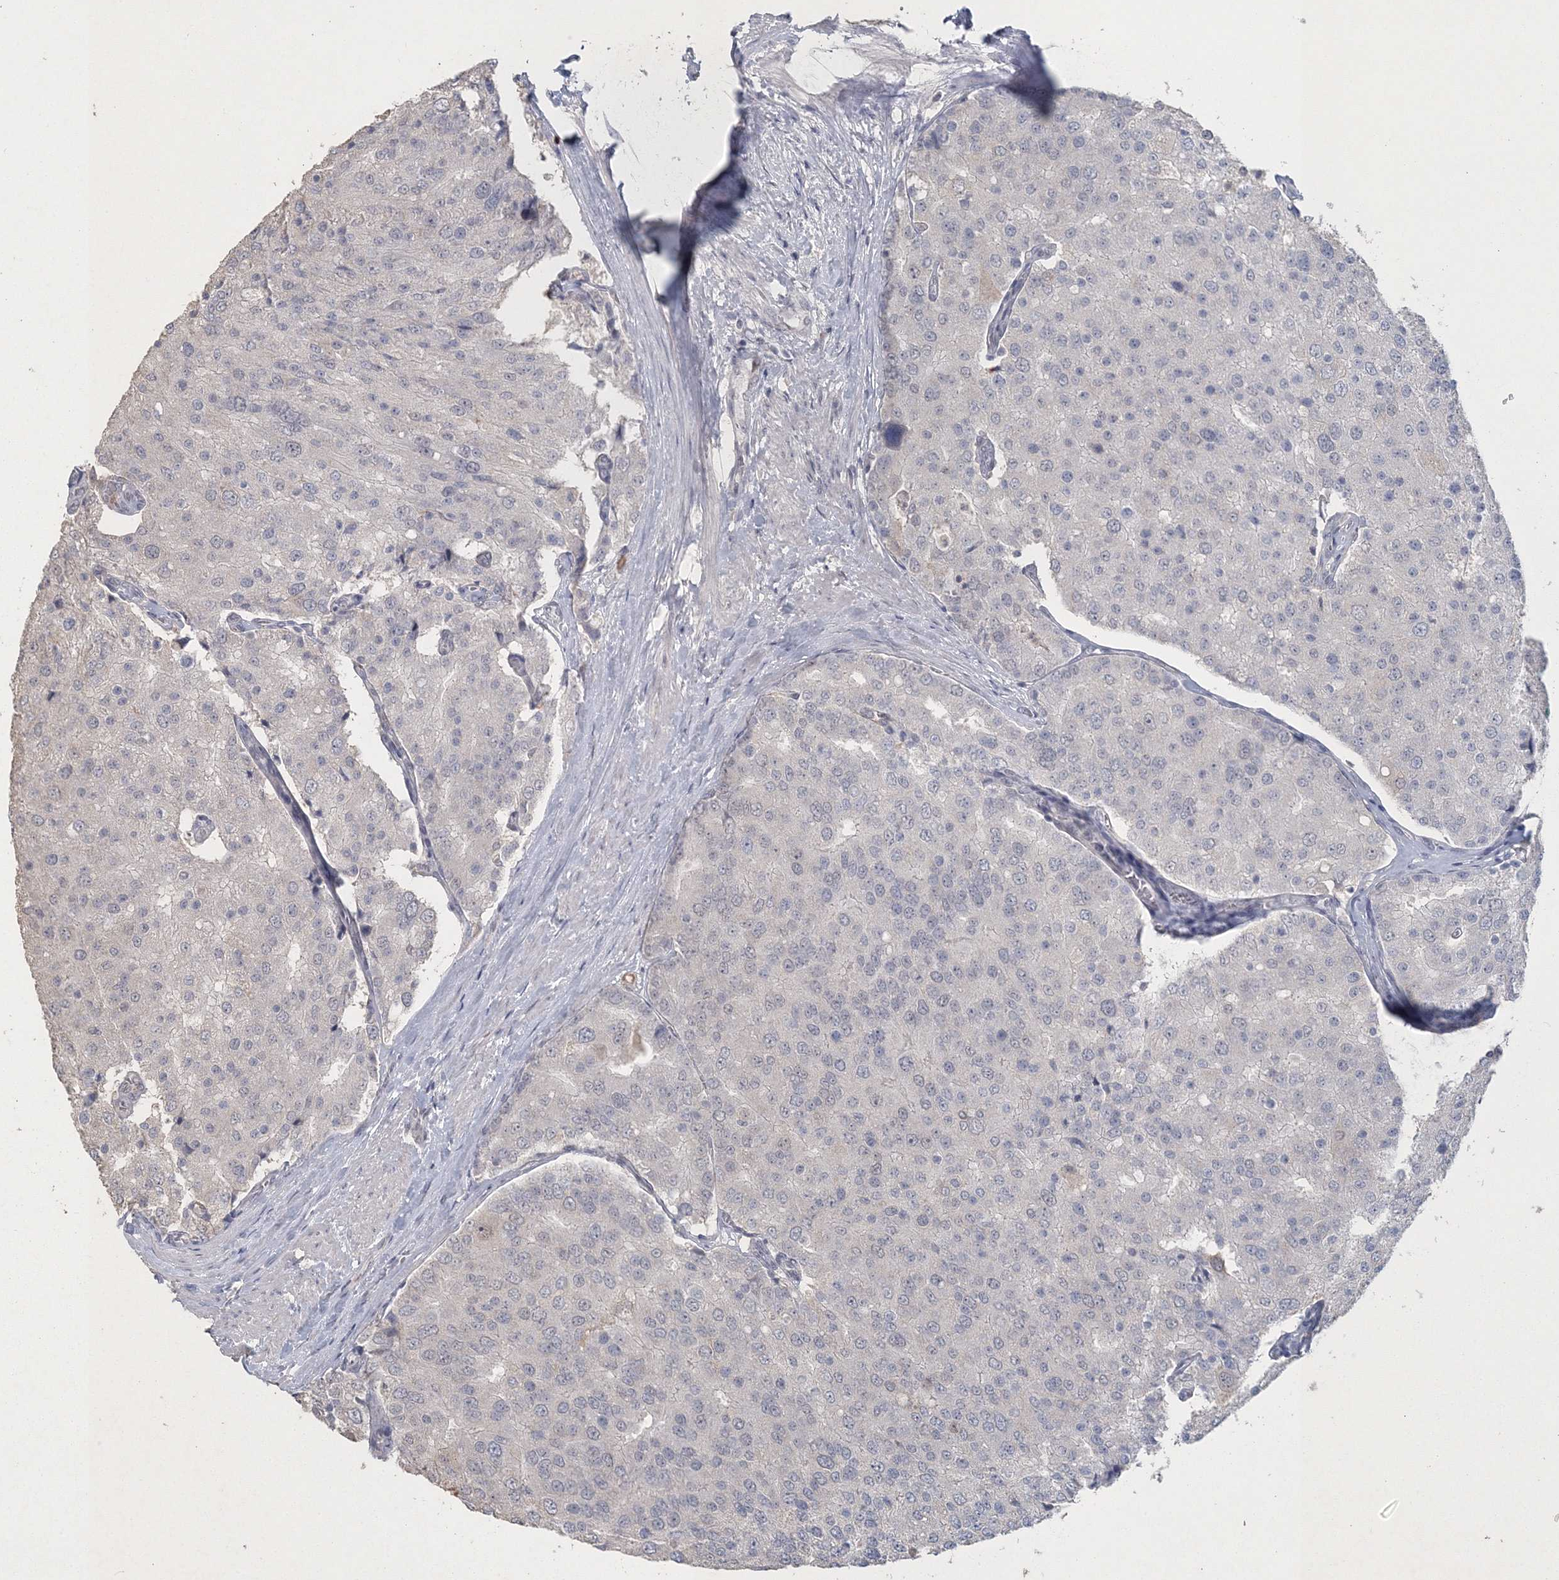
{"staining": {"intensity": "negative", "quantity": "none", "location": "none"}, "tissue": "prostate cancer", "cell_type": "Tumor cells", "image_type": "cancer", "snomed": [{"axis": "morphology", "description": "Adenocarcinoma, High grade"}, {"axis": "topography", "description": "Prostate"}], "caption": "High power microscopy micrograph of an immunohistochemistry histopathology image of prostate adenocarcinoma (high-grade), revealing no significant expression in tumor cells.", "gene": "UIMC1", "patient": {"sex": "male", "age": 50}}